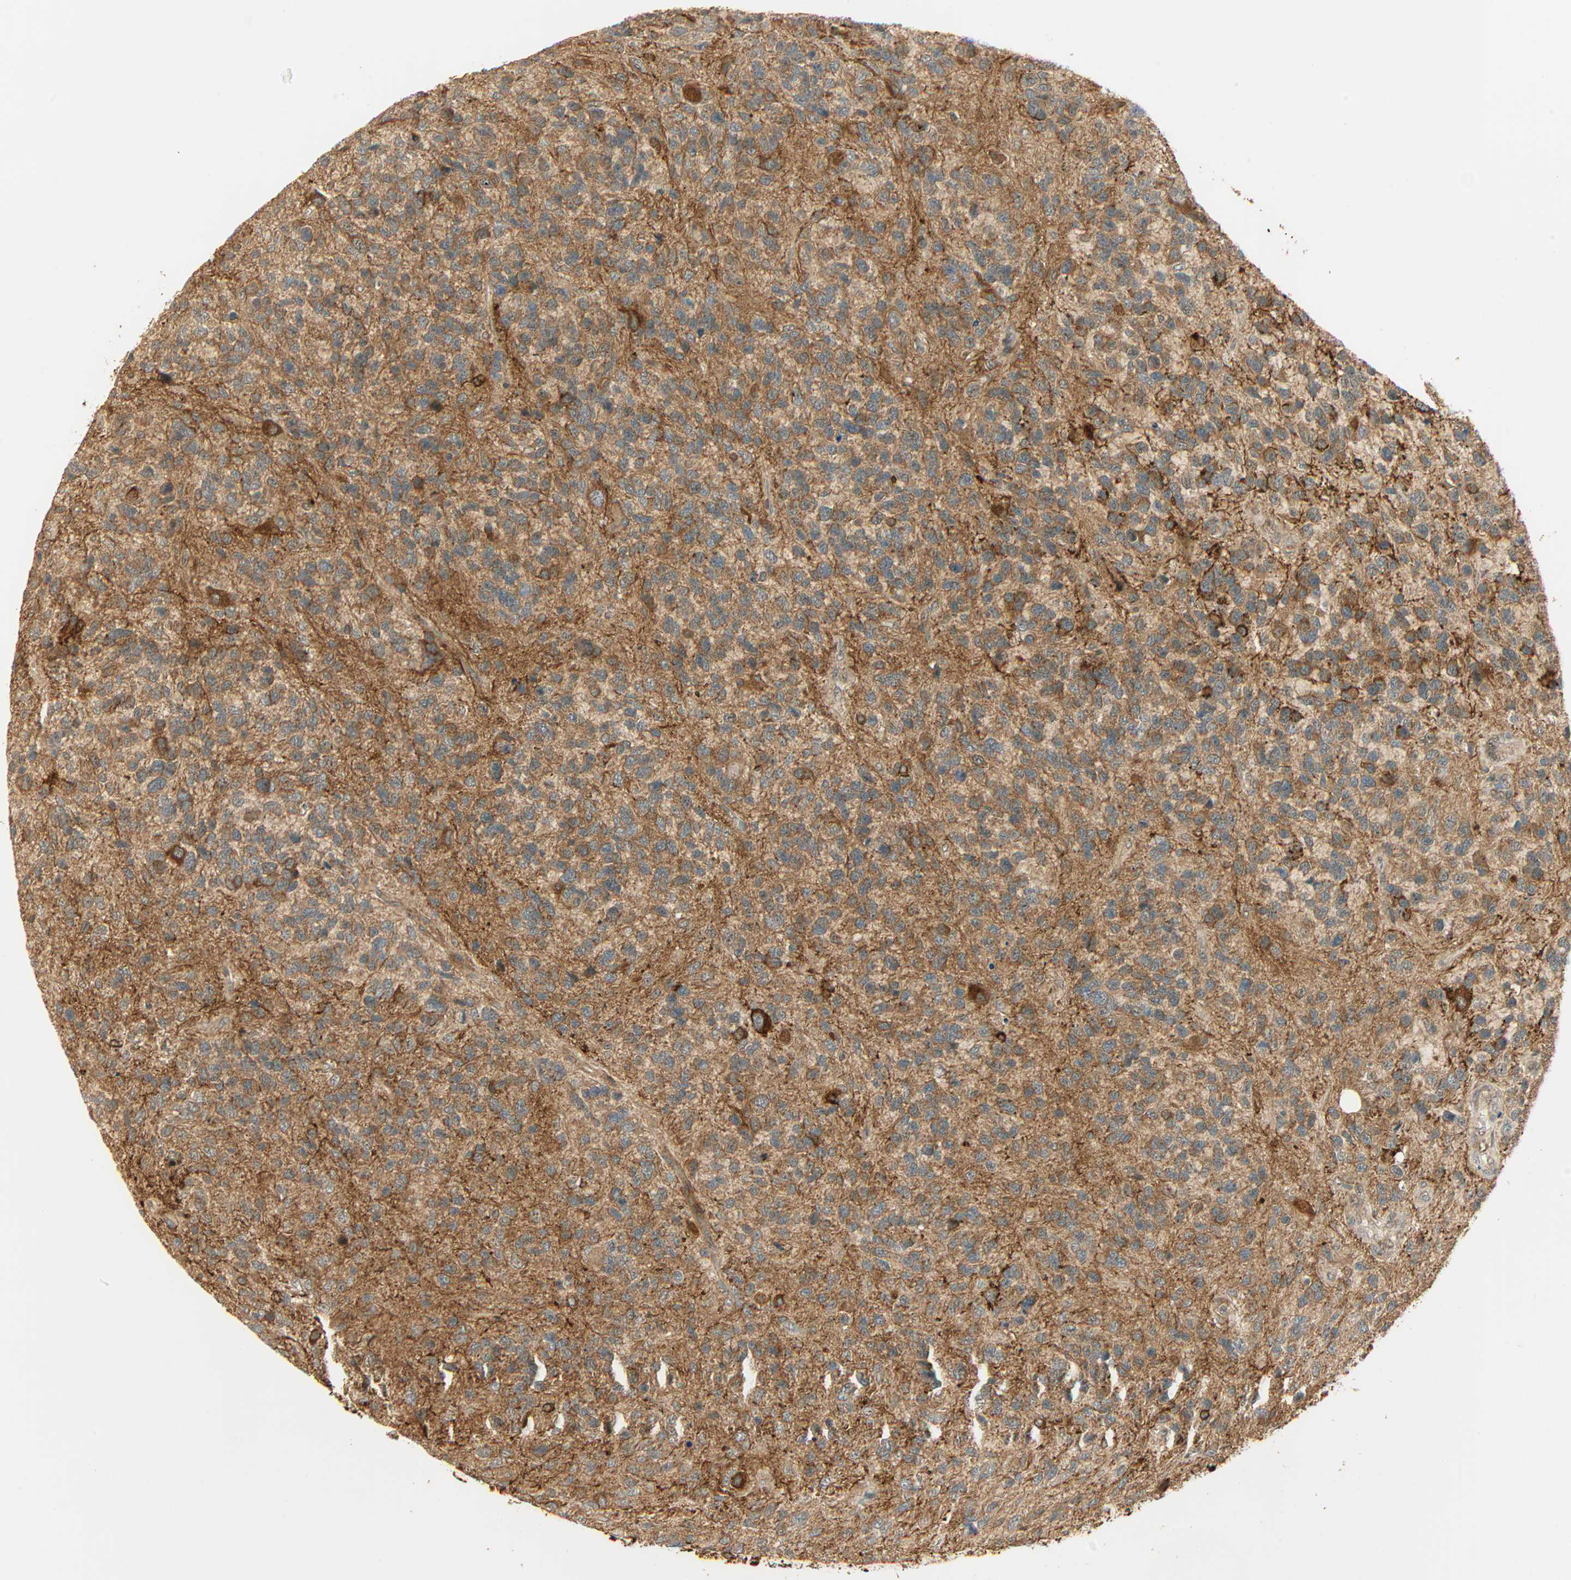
{"staining": {"intensity": "moderate", "quantity": ">75%", "location": "cytoplasmic/membranous"}, "tissue": "glioma", "cell_type": "Tumor cells", "image_type": "cancer", "snomed": [{"axis": "morphology", "description": "Glioma, malignant, High grade"}, {"axis": "topography", "description": "Brain"}], "caption": "An image of human malignant glioma (high-grade) stained for a protein reveals moderate cytoplasmic/membranous brown staining in tumor cells.", "gene": "PNPLA6", "patient": {"sex": "female", "age": 58}}